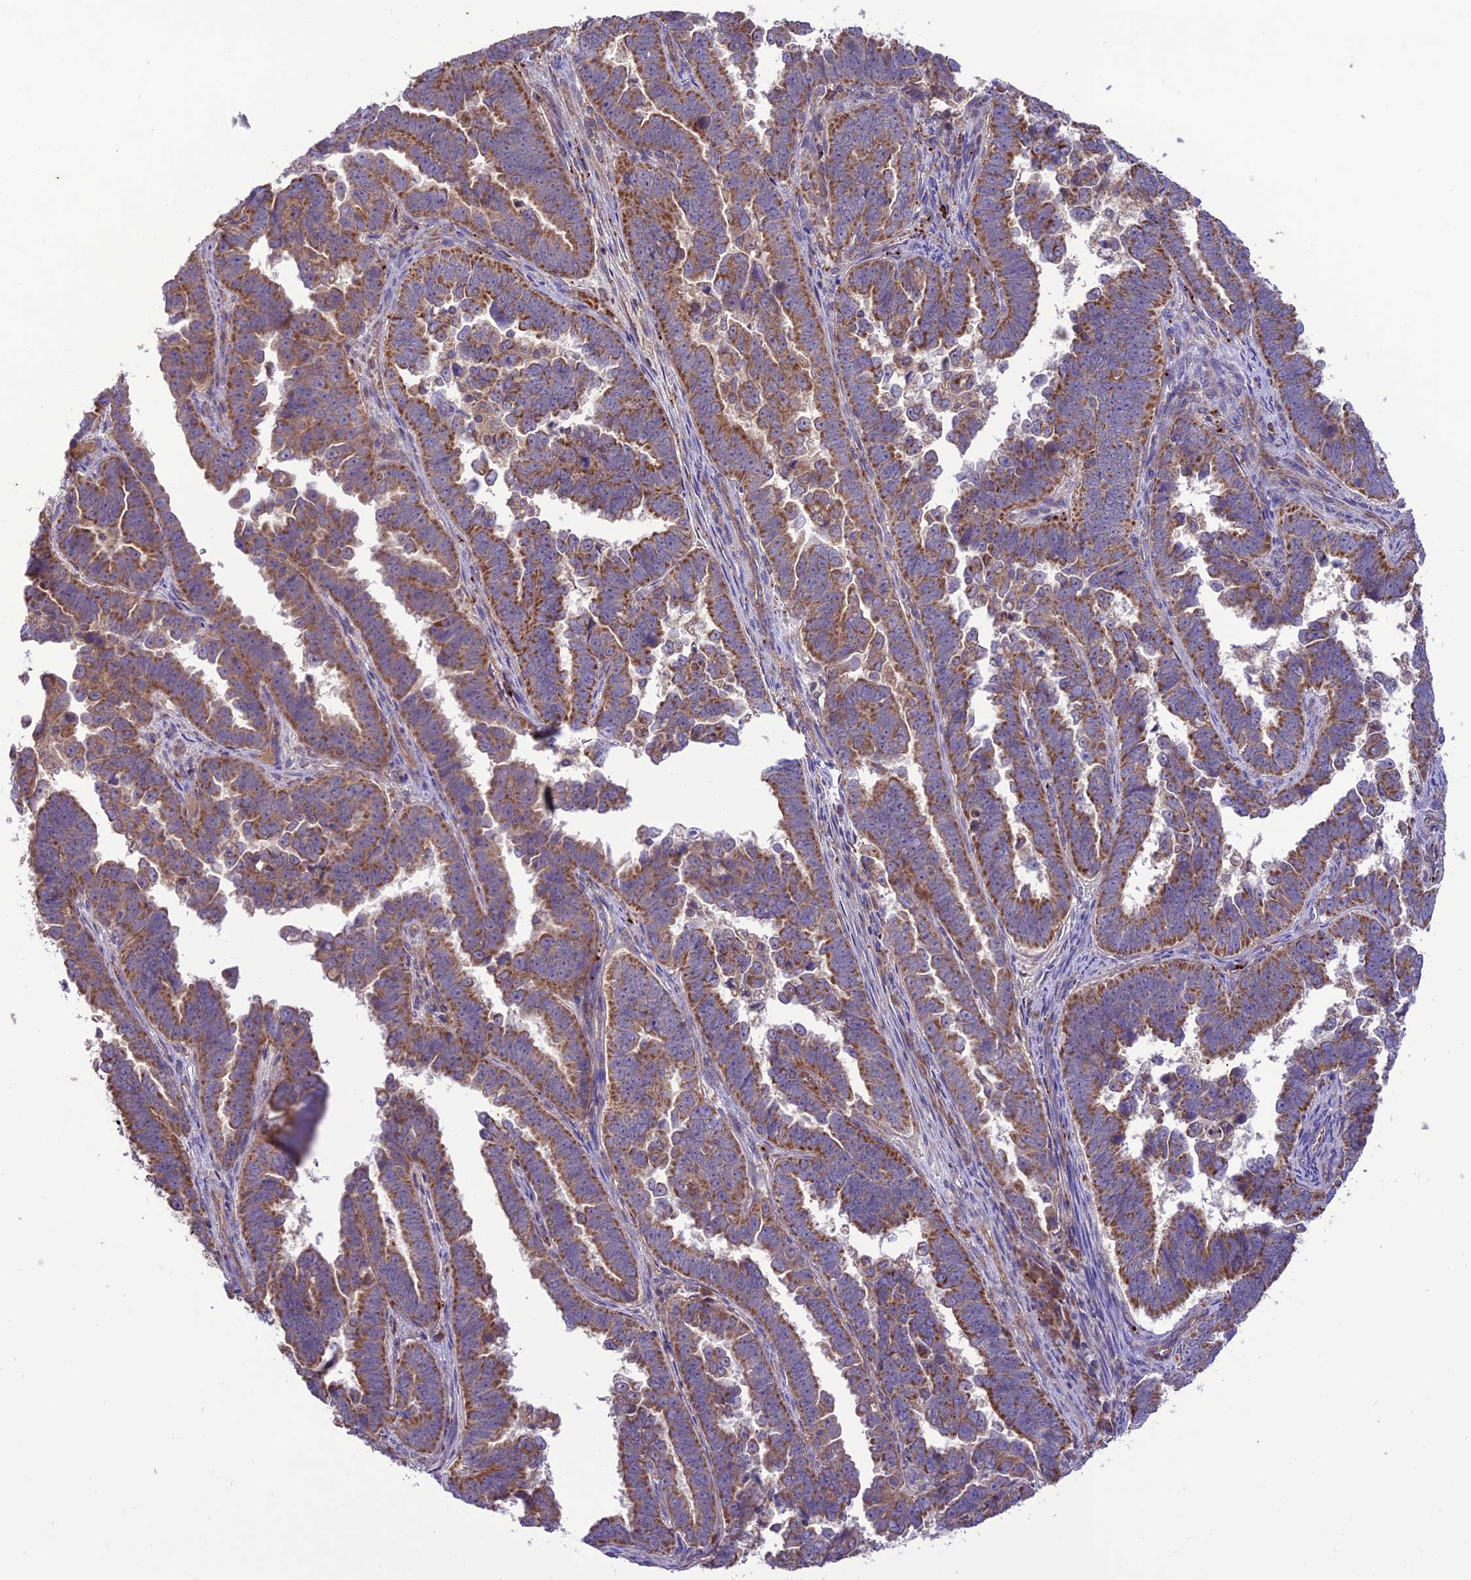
{"staining": {"intensity": "moderate", "quantity": "25%-75%", "location": "cytoplasmic/membranous"}, "tissue": "endometrial cancer", "cell_type": "Tumor cells", "image_type": "cancer", "snomed": [{"axis": "morphology", "description": "Adenocarcinoma, NOS"}, {"axis": "topography", "description": "Endometrium"}], "caption": "Human endometrial cancer stained with a protein marker reveals moderate staining in tumor cells.", "gene": "NDUFAF1", "patient": {"sex": "female", "age": 75}}